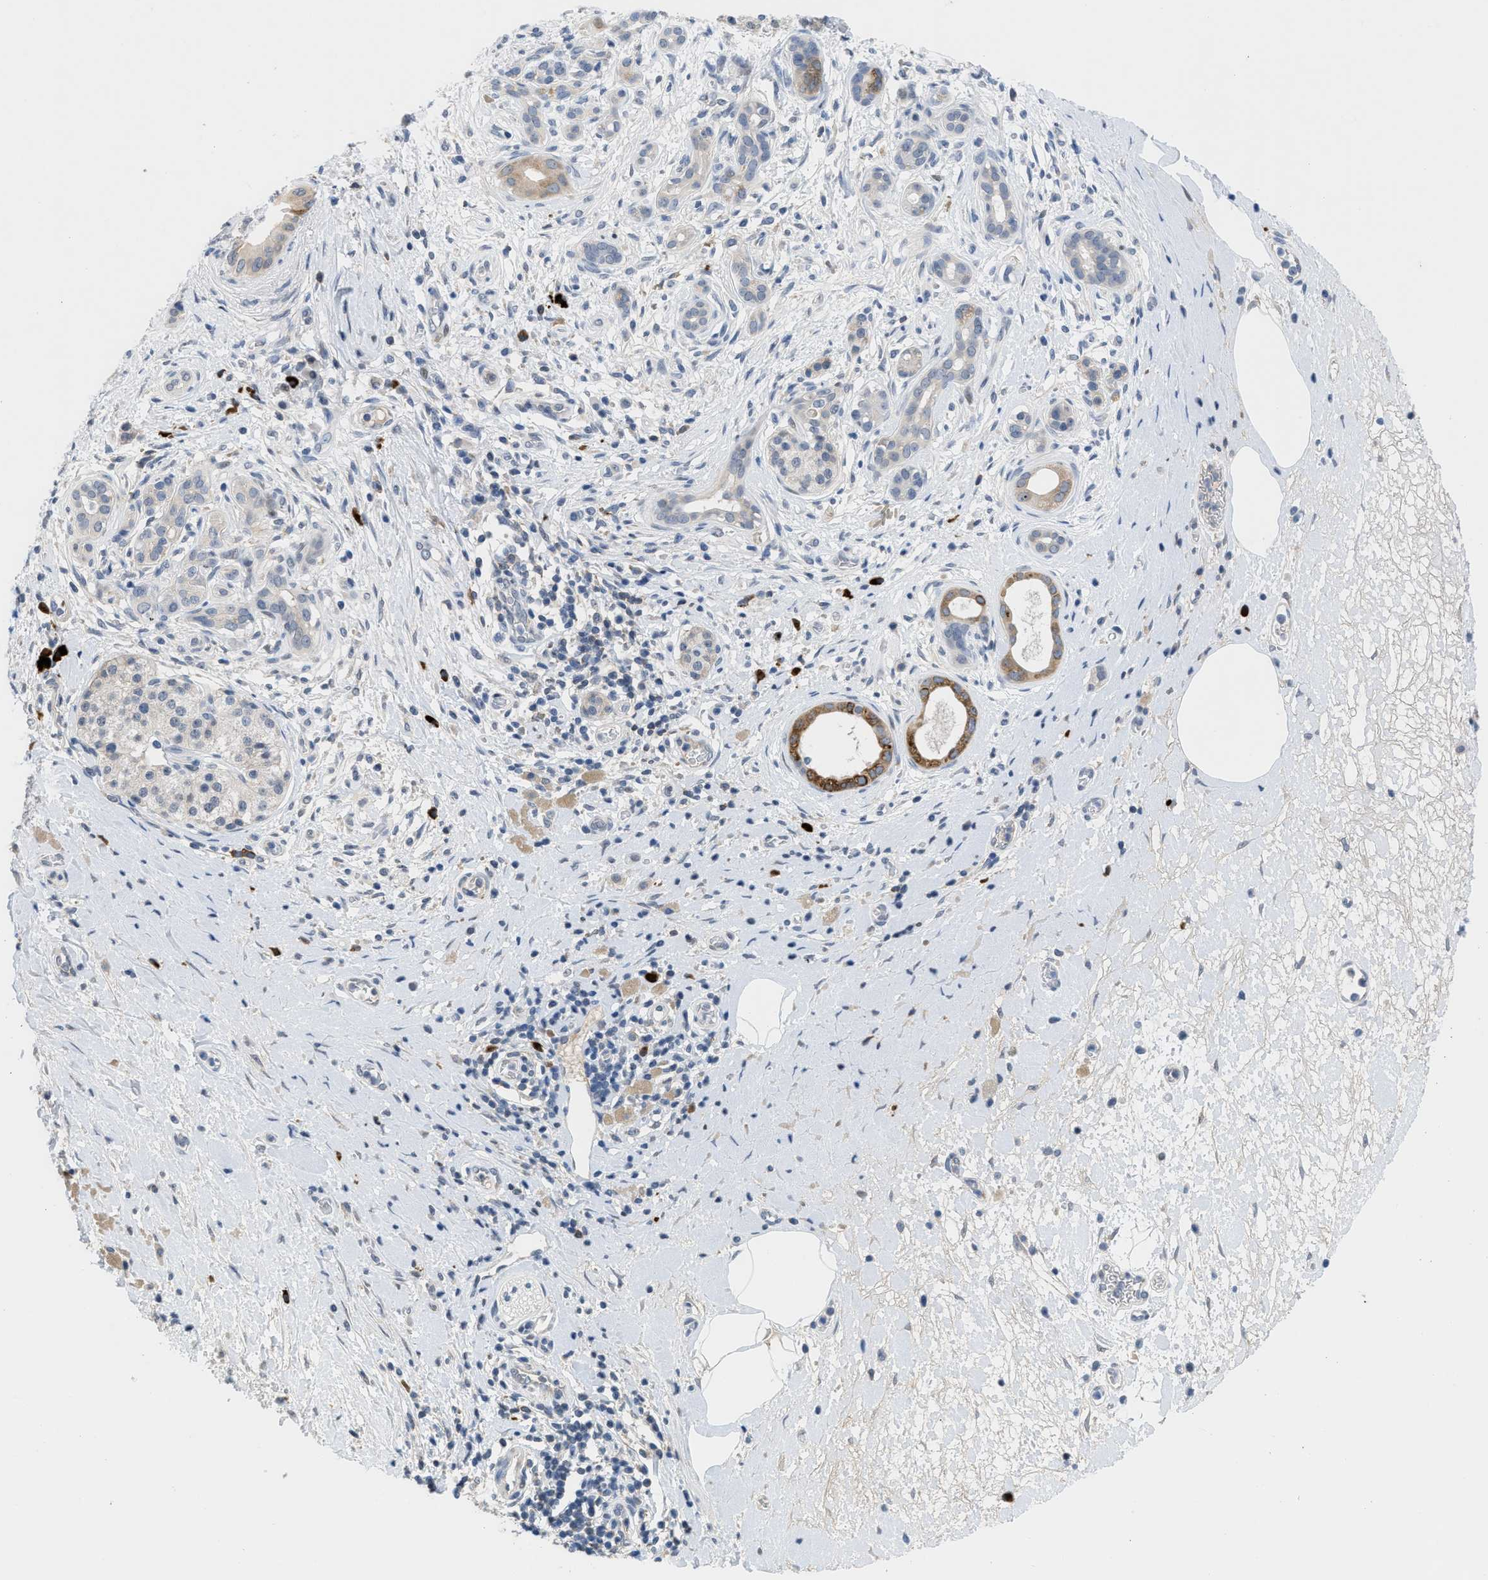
{"staining": {"intensity": "negative", "quantity": "none", "location": "none"}, "tissue": "pancreatic cancer", "cell_type": "Tumor cells", "image_type": "cancer", "snomed": [{"axis": "morphology", "description": "Adenocarcinoma, NOS"}, {"axis": "topography", "description": "Pancreas"}], "caption": "There is no significant positivity in tumor cells of pancreatic cancer (adenocarcinoma).", "gene": "OR9K2", "patient": {"sex": "male", "age": 55}}